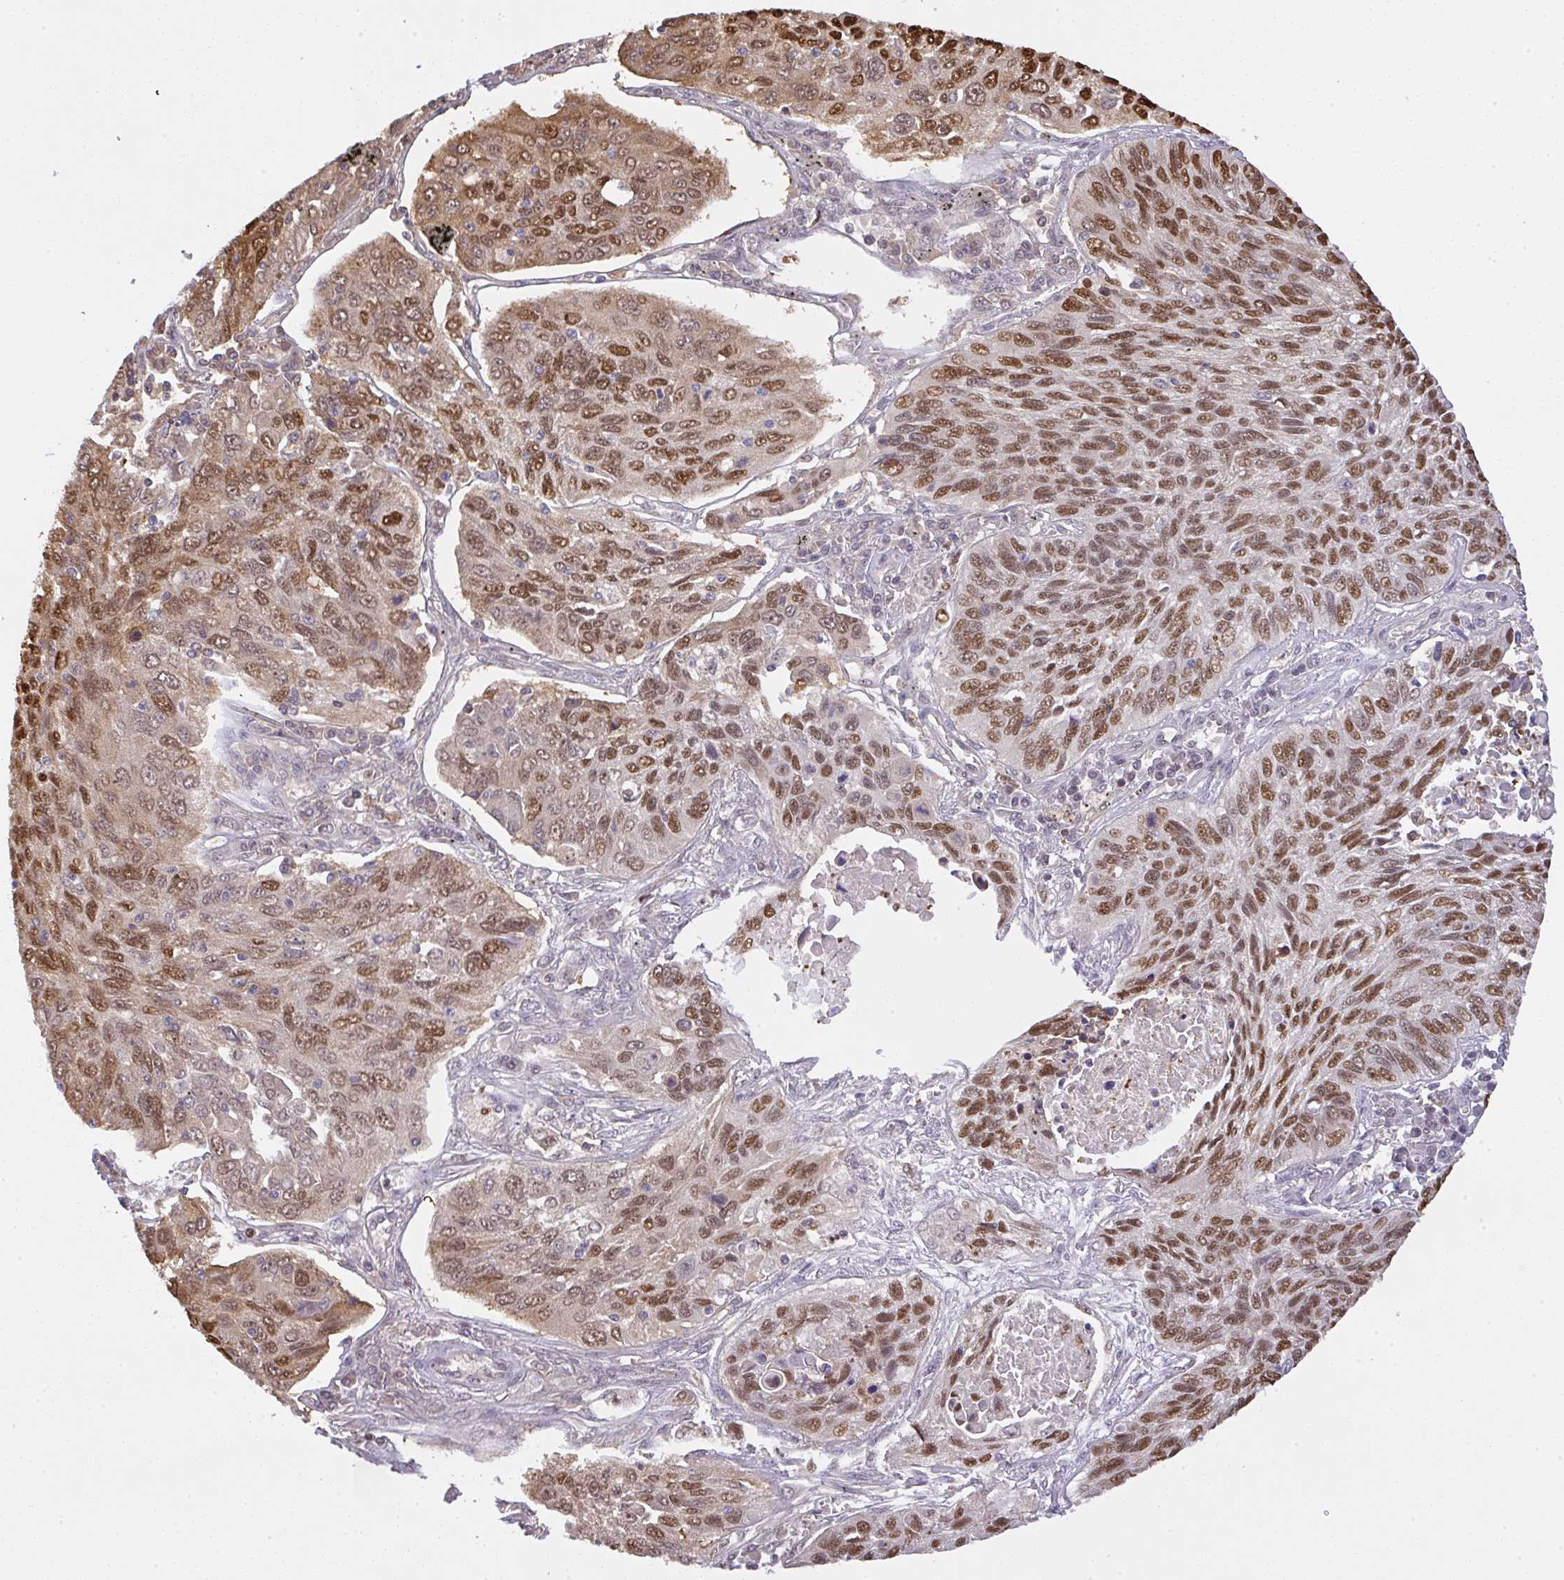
{"staining": {"intensity": "moderate", "quantity": ">75%", "location": "nuclear"}, "tissue": "lung cancer", "cell_type": "Tumor cells", "image_type": "cancer", "snomed": [{"axis": "morphology", "description": "Squamous cell carcinoma, NOS"}, {"axis": "topography", "description": "Lung"}], "caption": "Human lung cancer stained with a brown dye displays moderate nuclear positive expression in approximately >75% of tumor cells.", "gene": "BBX", "patient": {"sex": "female", "age": 66}}